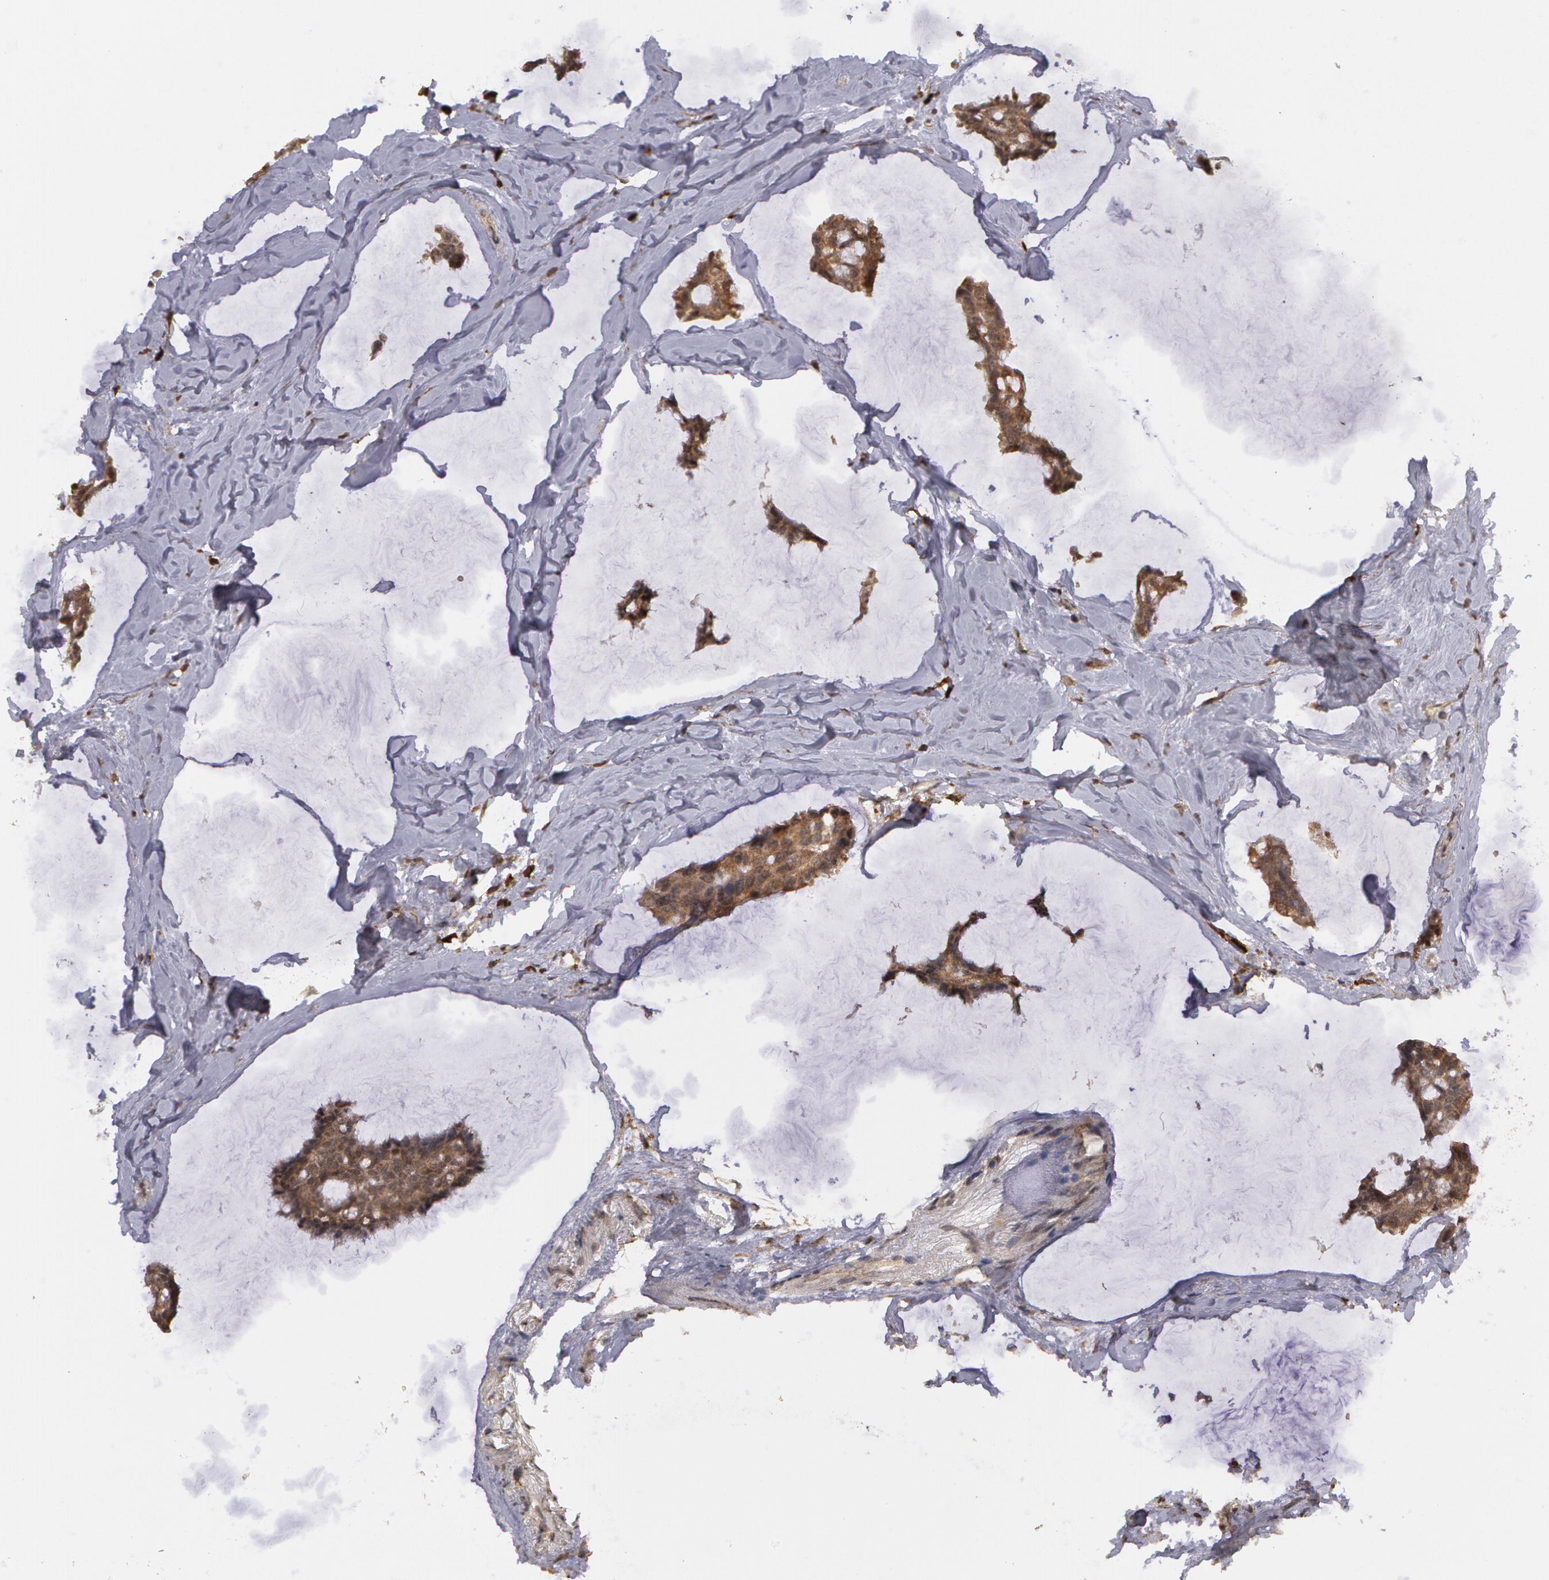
{"staining": {"intensity": "strong", "quantity": ">75%", "location": "cytoplasmic/membranous"}, "tissue": "breast cancer", "cell_type": "Tumor cells", "image_type": "cancer", "snomed": [{"axis": "morphology", "description": "Duct carcinoma"}, {"axis": "topography", "description": "Breast"}], "caption": "Immunohistochemical staining of breast invasive ductal carcinoma demonstrates high levels of strong cytoplasmic/membranous protein expression in about >75% of tumor cells.", "gene": "GLIS1", "patient": {"sex": "female", "age": 93}}